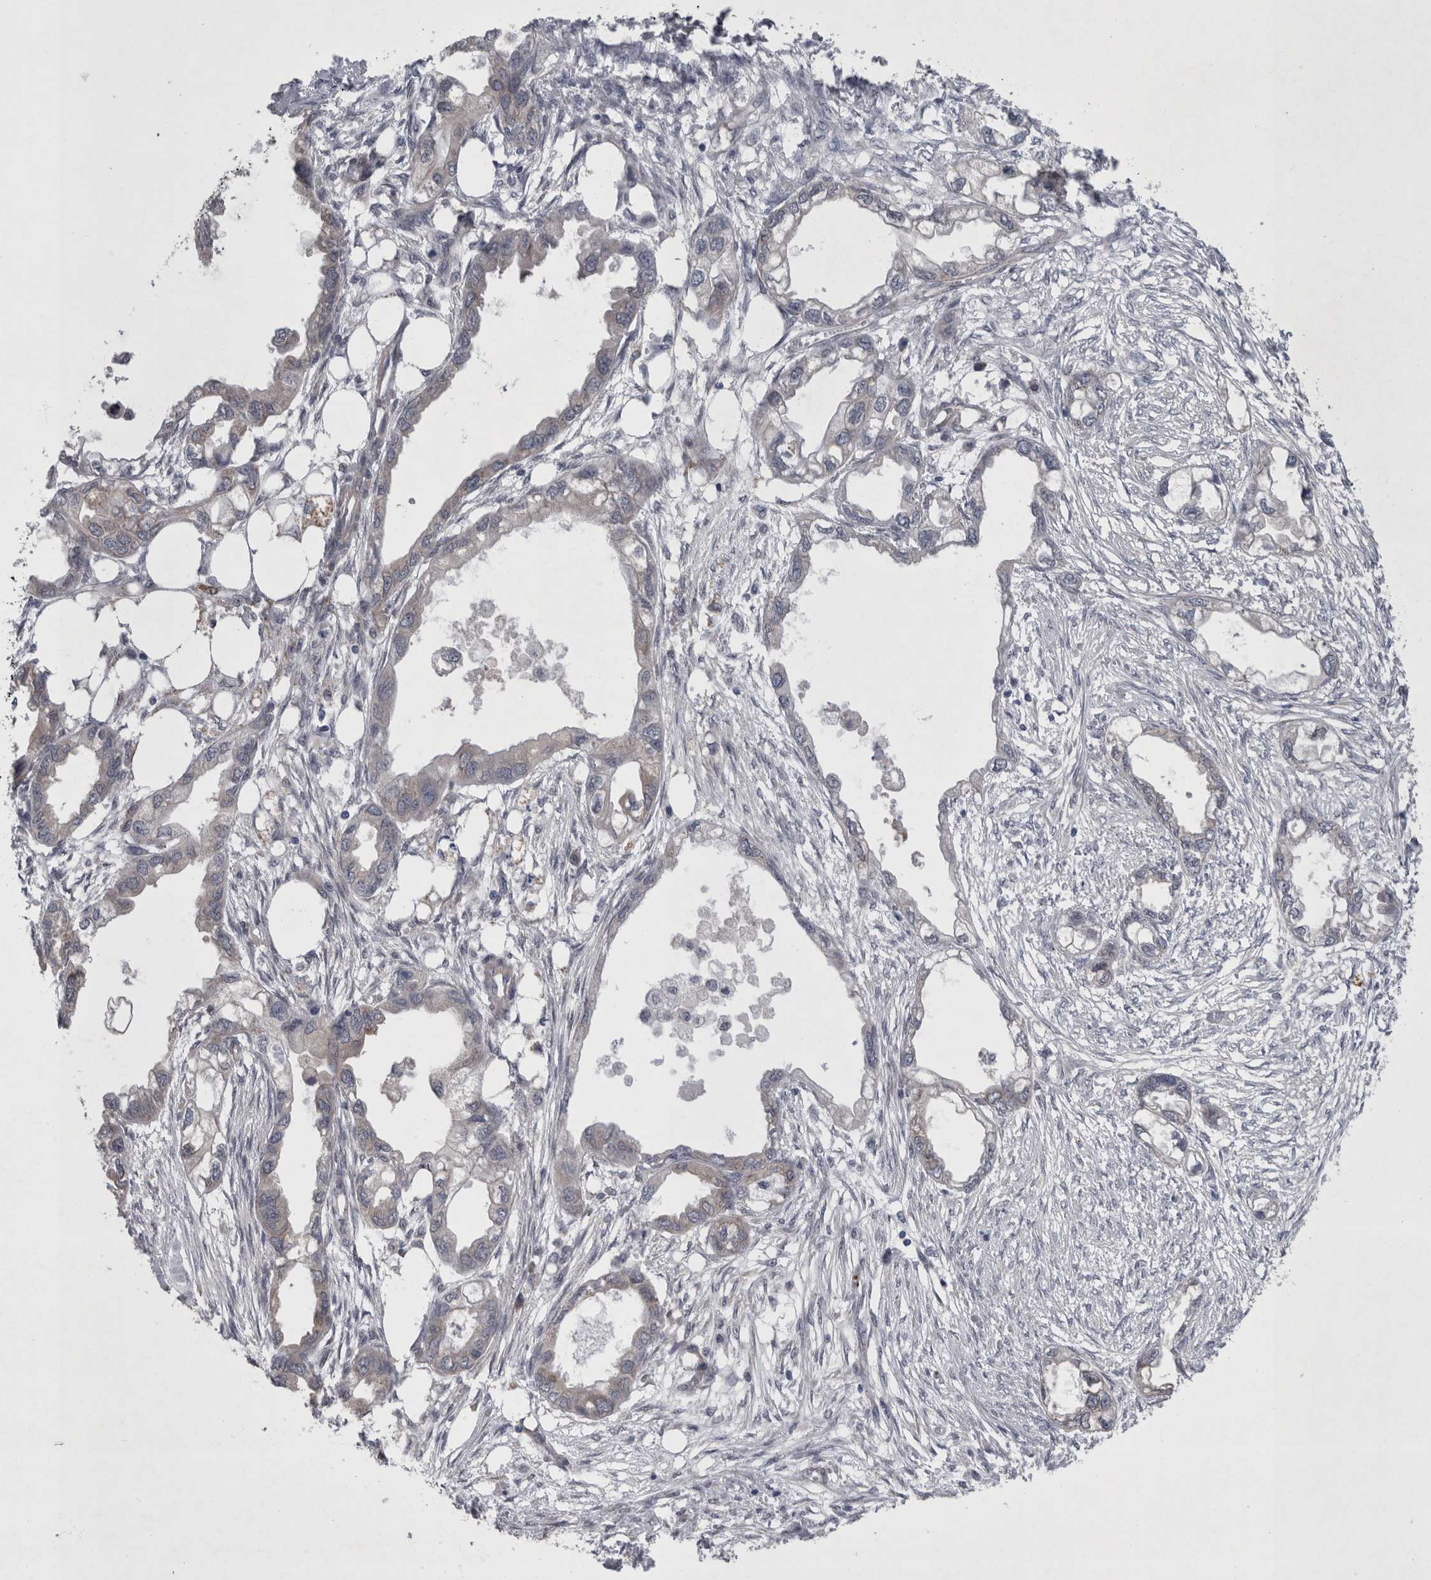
{"staining": {"intensity": "weak", "quantity": "25%-75%", "location": "cytoplasmic/membranous"}, "tissue": "endometrial cancer", "cell_type": "Tumor cells", "image_type": "cancer", "snomed": [{"axis": "morphology", "description": "Adenocarcinoma, NOS"}, {"axis": "morphology", "description": "Adenocarcinoma, metastatic, NOS"}, {"axis": "topography", "description": "Adipose tissue"}, {"axis": "topography", "description": "Endometrium"}], "caption": "Weak cytoplasmic/membranous expression for a protein is identified in approximately 25%-75% of tumor cells of endometrial adenocarcinoma using IHC.", "gene": "DDX6", "patient": {"sex": "female", "age": 67}}